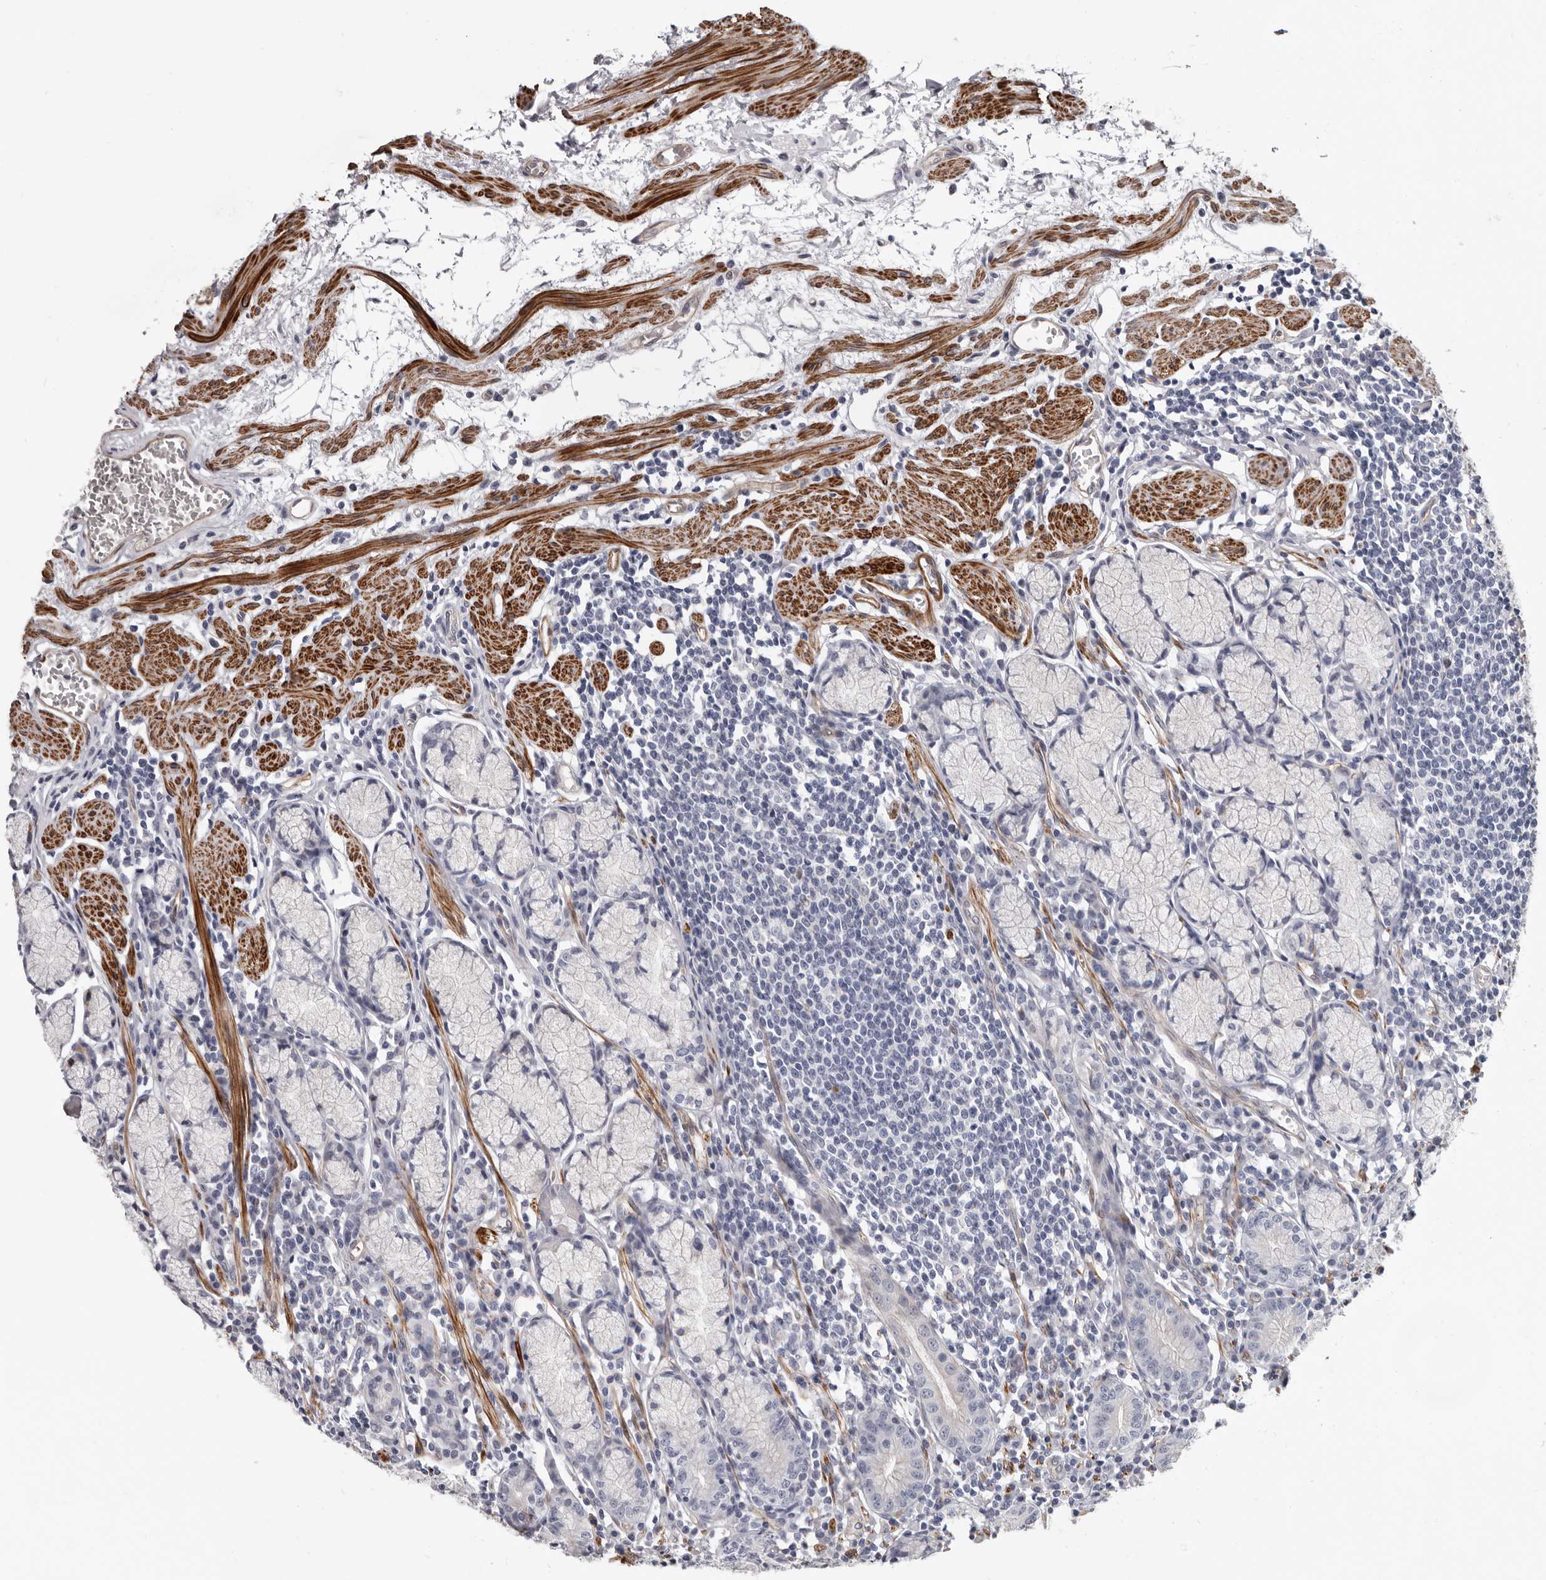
{"staining": {"intensity": "negative", "quantity": "none", "location": "none"}, "tissue": "stomach", "cell_type": "Glandular cells", "image_type": "normal", "snomed": [{"axis": "morphology", "description": "Normal tissue, NOS"}, {"axis": "topography", "description": "Stomach"}], "caption": "The histopathology image displays no significant staining in glandular cells of stomach. (DAB immunohistochemistry (IHC) visualized using brightfield microscopy, high magnification).", "gene": "ADGRL4", "patient": {"sex": "male", "age": 55}}